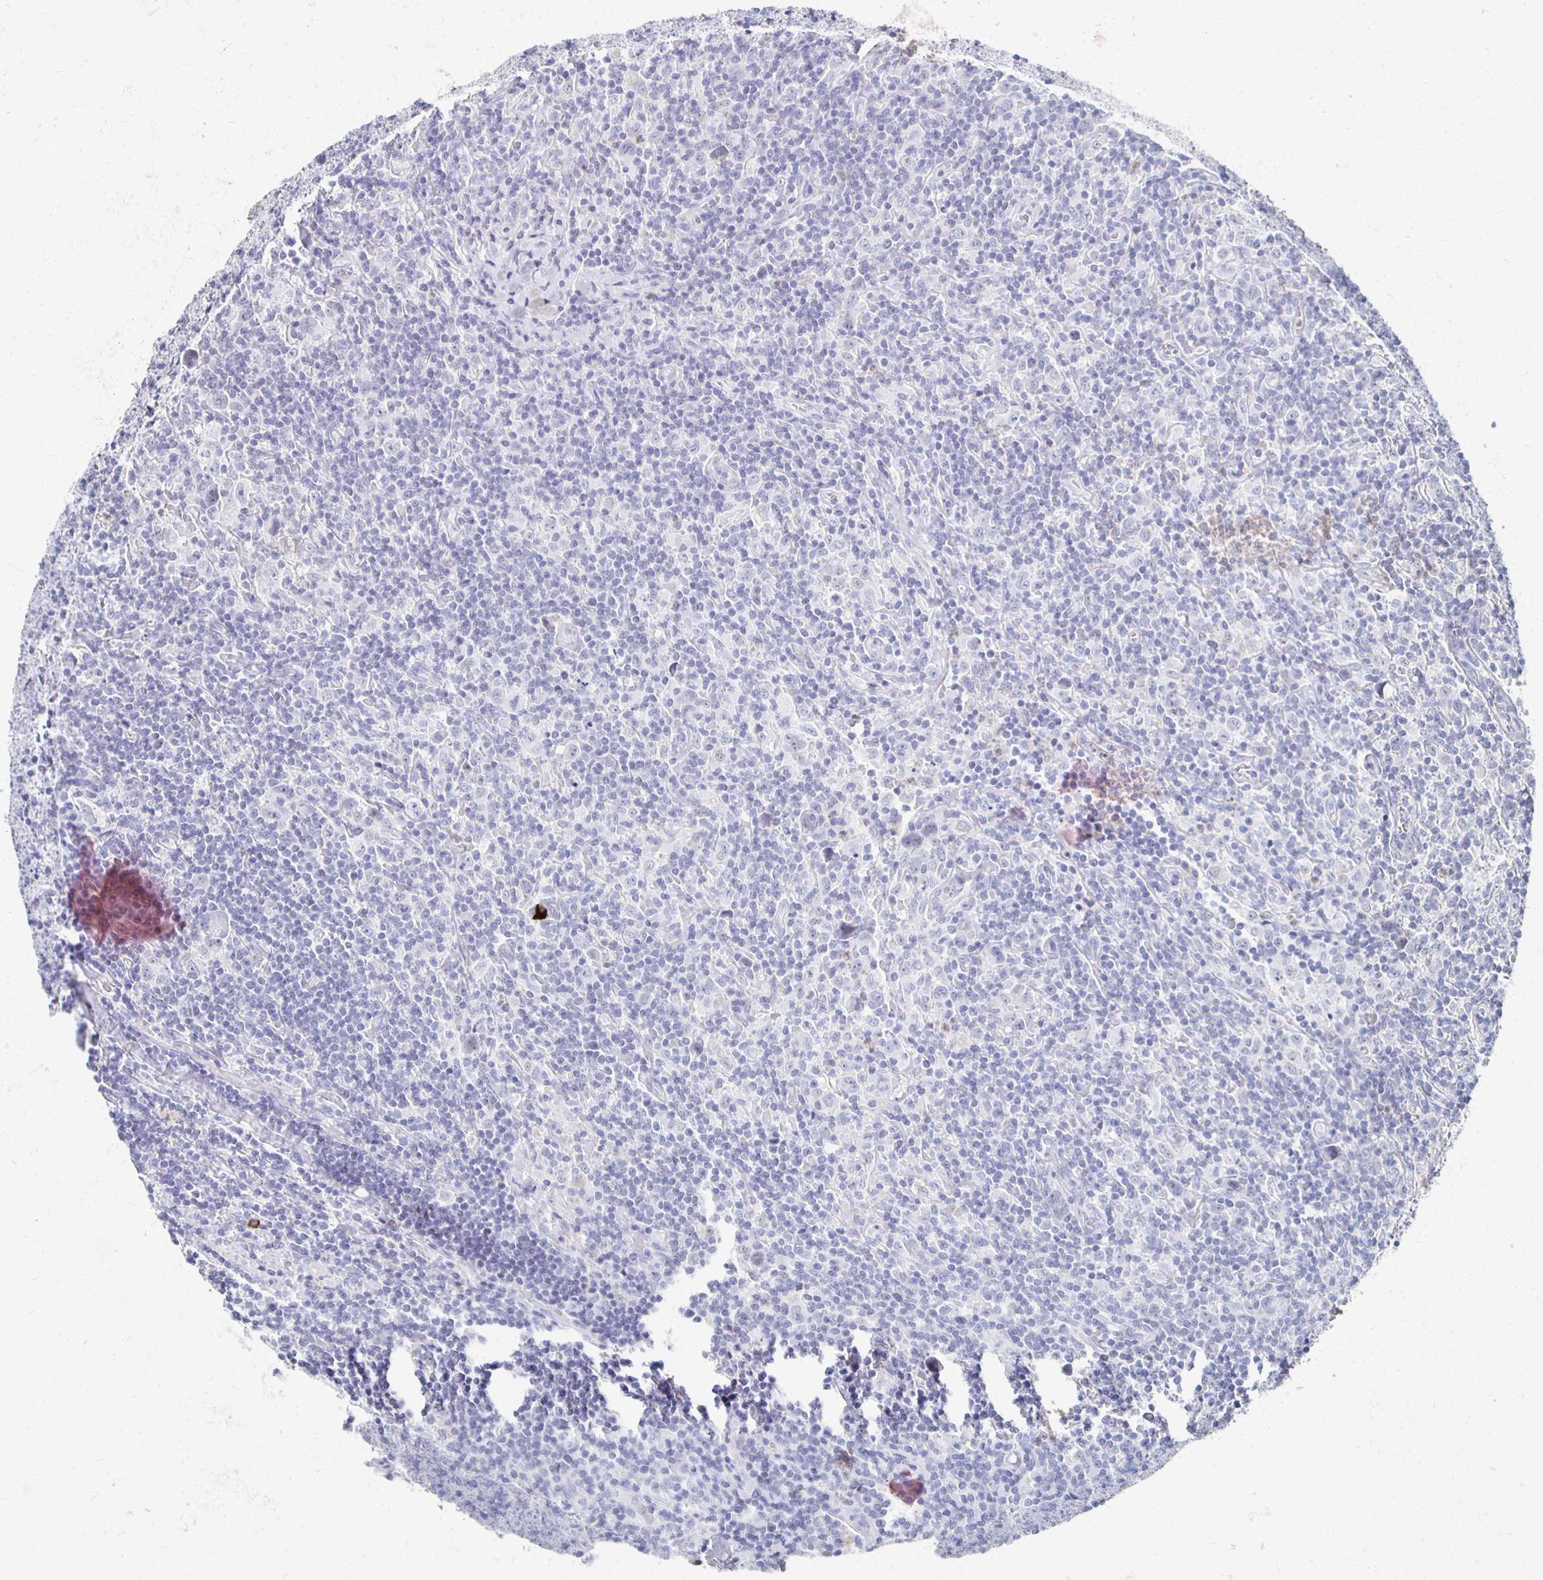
{"staining": {"intensity": "negative", "quantity": "none", "location": "none"}, "tissue": "lymphoma", "cell_type": "Tumor cells", "image_type": "cancer", "snomed": [{"axis": "morphology", "description": "Hodgkin's disease, NOS"}, {"axis": "topography", "description": "Lymph node"}], "caption": "High power microscopy histopathology image of an IHC photomicrograph of Hodgkin's disease, revealing no significant staining in tumor cells.", "gene": "CXCR2", "patient": {"sex": "female", "age": 18}}